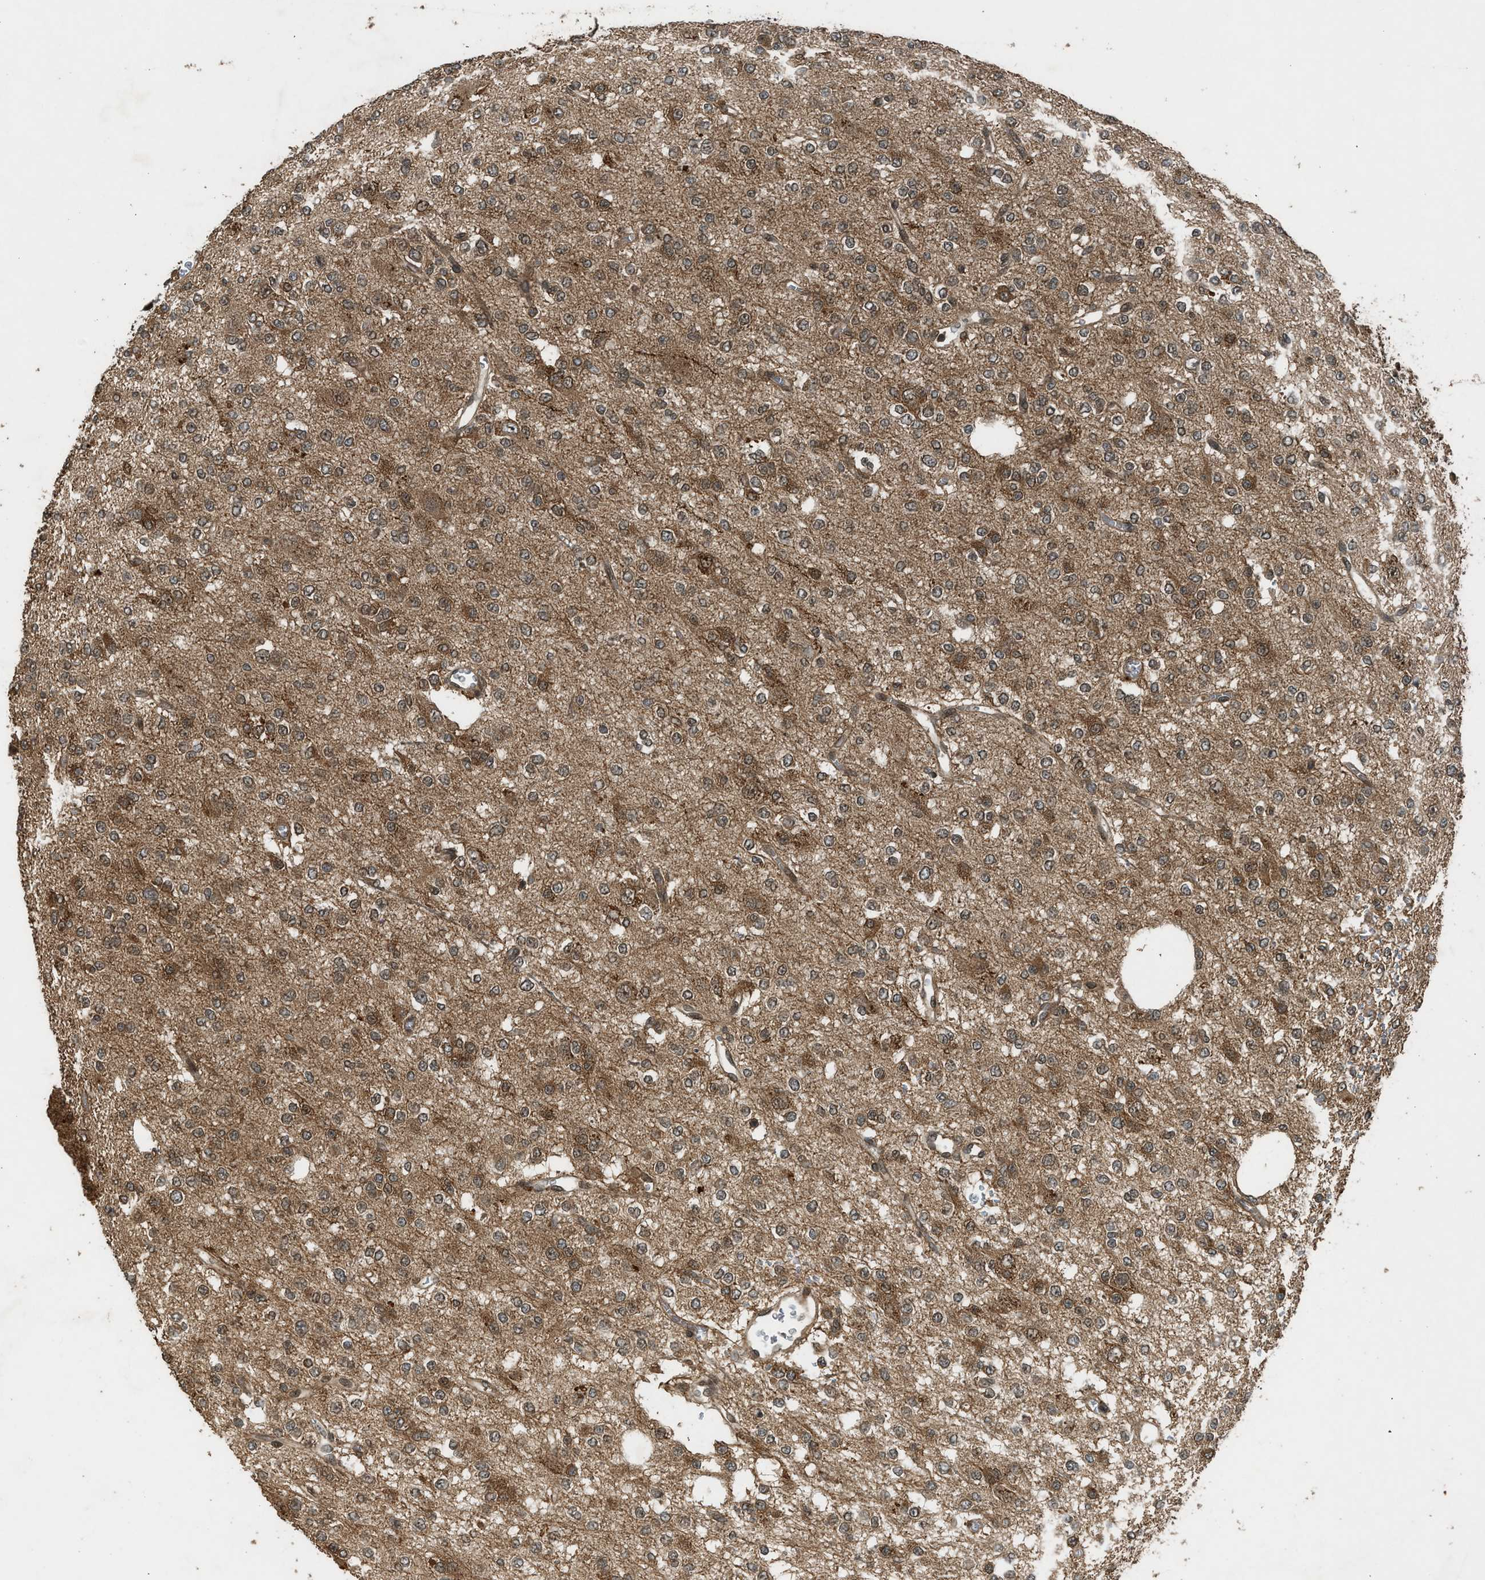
{"staining": {"intensity": "moderate", "quantity": ">75%", "location": "cytoplasmic/membranous"}, "tissue": "glioma", "cell_type": "Tumor cells", "image_type": "cancer", "snomed": [{"axis": "morphology", "description": "Glioma, malignant, Low grade"}, {"axis": "topography", "description": "Brain"}], "caption": "Glioma stained with a brown dye shows moderate cytoplasmic/membranous positive staining in about >75% of tumor cells.", "gene": "TXNL1", "patient": {"sex": "male", "age": 38}}